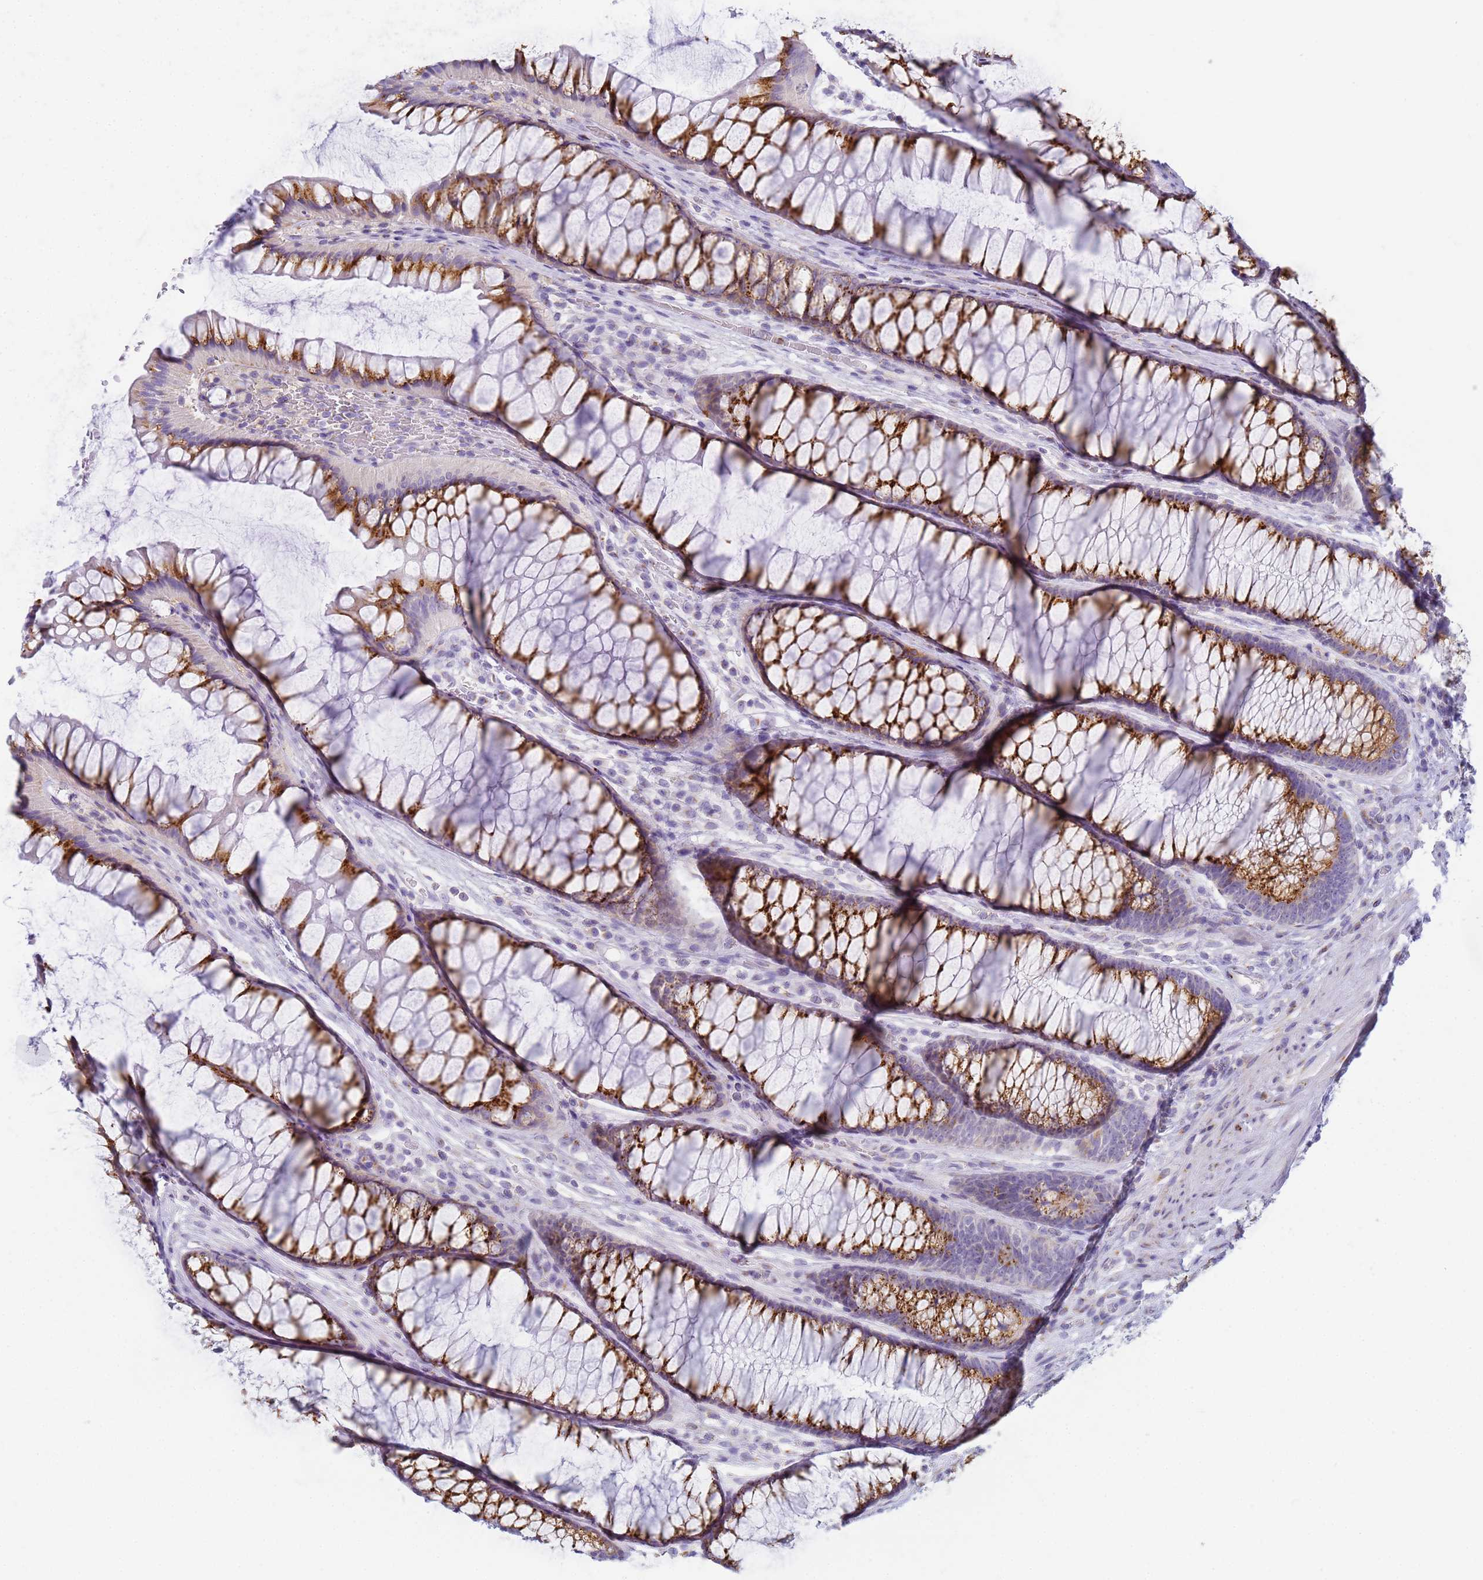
{"staining": {"intensity": "negative", "quantity": "none", "location": "none"}, "tissue": "colon", "cell_type": "Endothelial cells", "image_type": "normal", "snomed": [{"axis": "morphology", "description": "Normal tissue, NOS"}, {"axis": "topography", "description": "Colon"}], "caption": "This is a image of IHC staining of unremarkable colon, which shows no expression in endothelial cells. (Stains: DAB immunohistochemistry (IHC) with hematoxylin counter stain, Microscopy: brightfield microscopy at high magnification).", "gene": "CR1", "patient": {"sex": "female", "age": 82}}